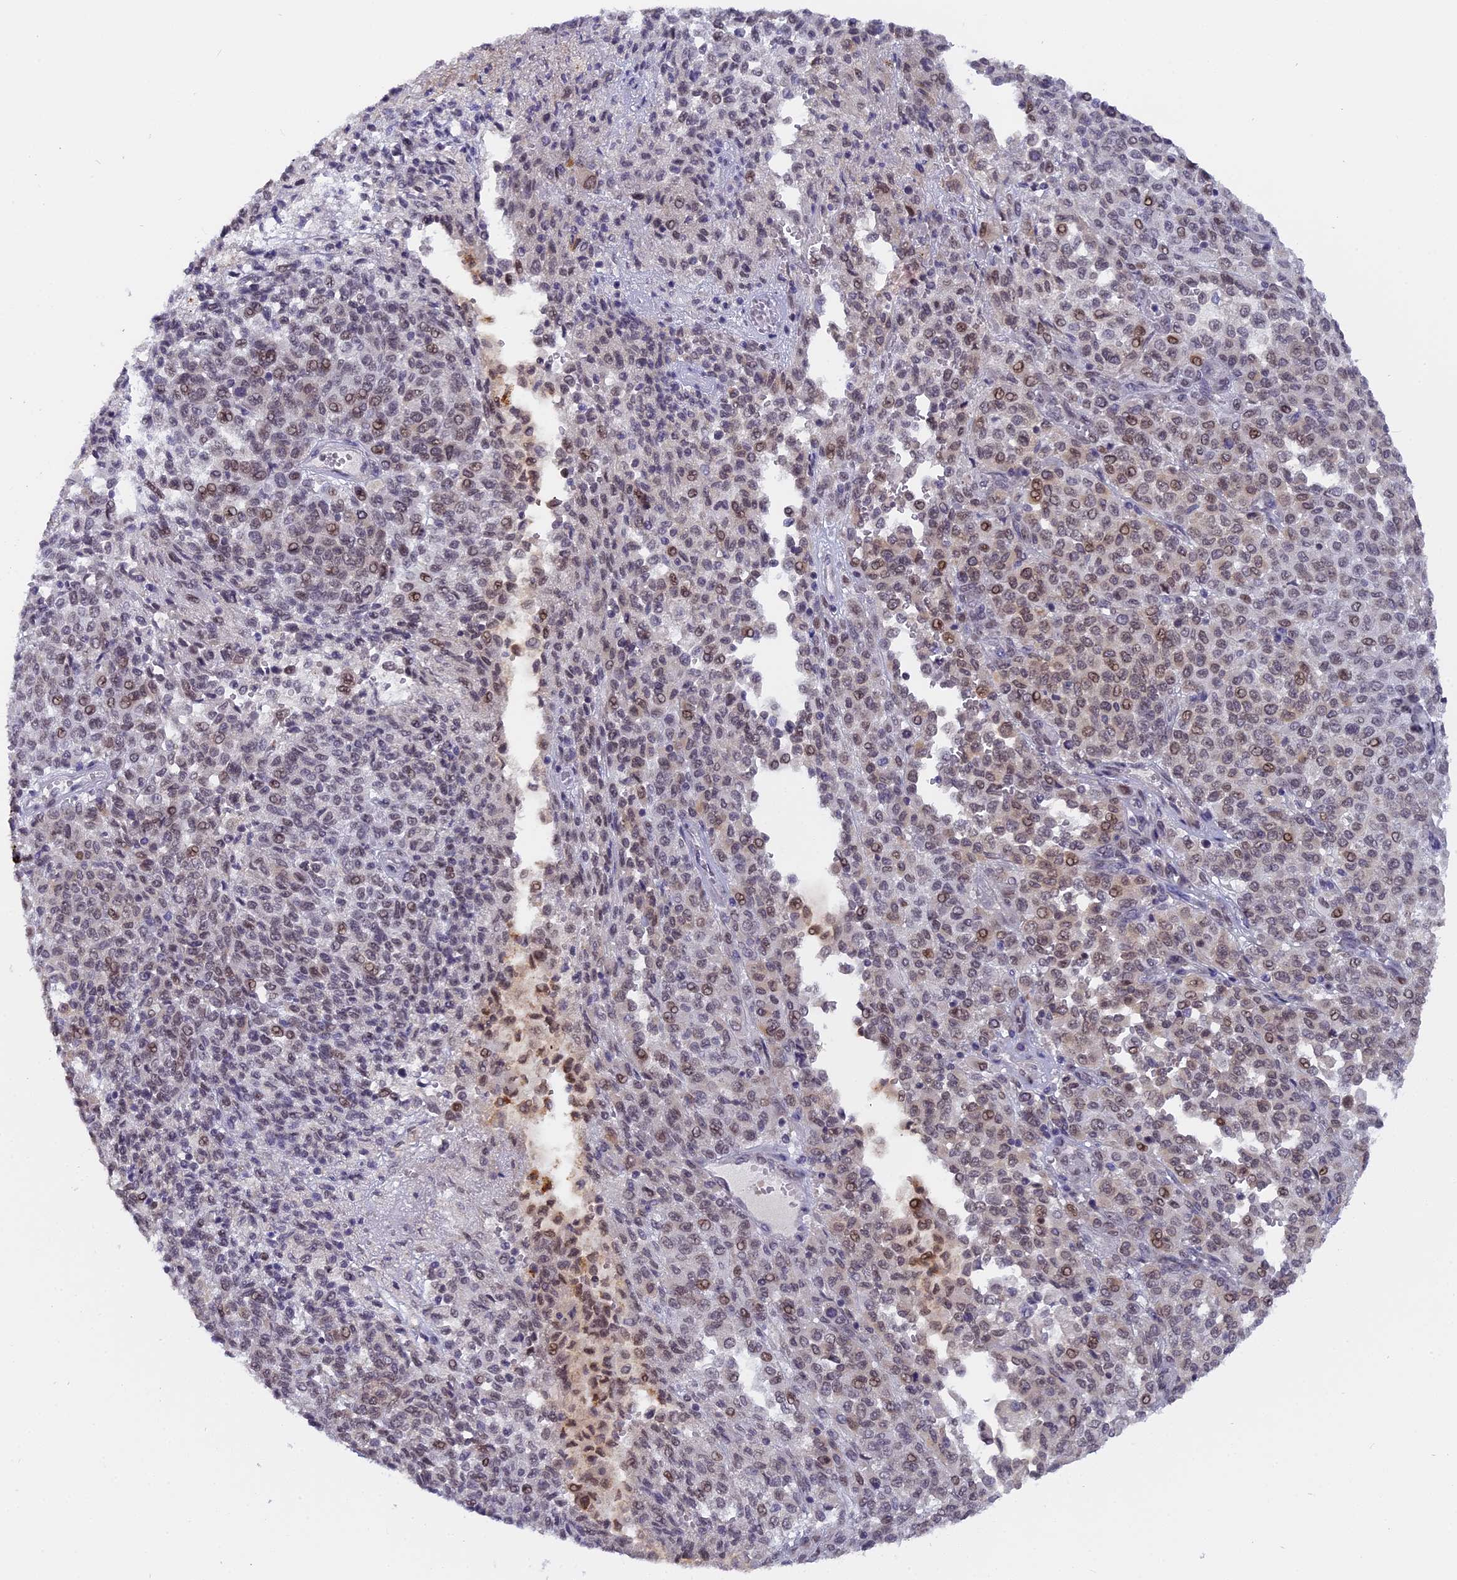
{"staining": {"intensity": "moderate", "quantity": "25%-75%", "location": "nuclear"}, "tissue": "melanoma", "cell_type": "Tumor cells", "image_type": "cancer", "snomed": [{"axis": "morphology", "description": "Malignant melanoma, Metastatic site"}, {"axis": "topography", "description": "Pancreas"}], "caption": "An immunohistochemistry image of tumor tissue is shown. Protein staining in brown labels moderate nuclear positivity in melanoma within tumor cells.", "gene": "PYGO1", "patient": {"sex": "female", "age": 30}}